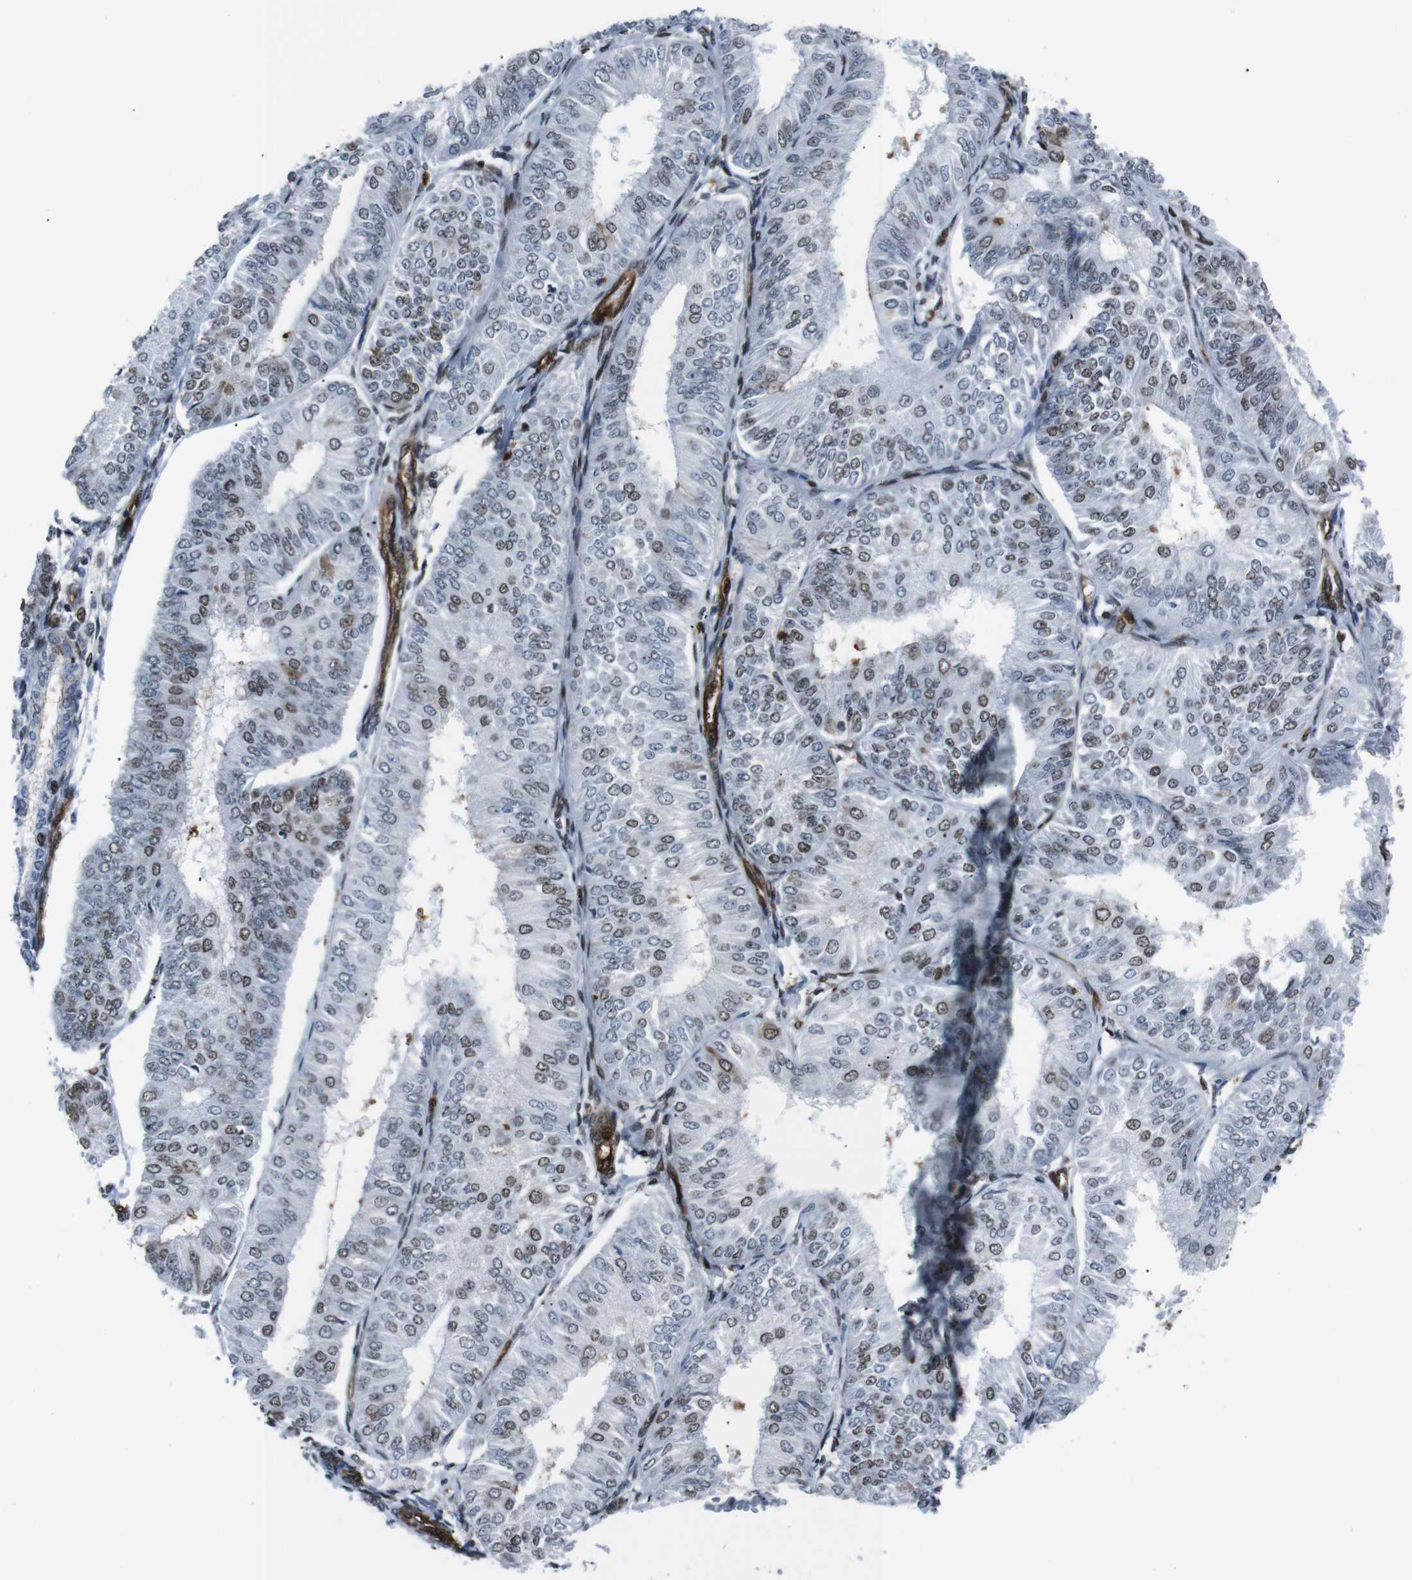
{"staining": {"intensity": "moderate", "quantity": "25%-75%", "location": "nuclear"}, "tissue": "endometrial cancer", "cell_type": "Tumor cells", "image_type": "cancer", "snomed": [{"axis": "morphology", "description": "Adenocarcinoma, NOS"}, {"axis": "topography", "description": "Endometrium"}], "caption": "A photomicrograph showing moderate nuclear positivity in approximately 25%-75% of tumor cells in endometrial cancer (adenocarcinoma), as visualized by brown immunohistochemical staining.", "gene": "HNRNPU", "patient": {"sex": "female", "age": 58}}